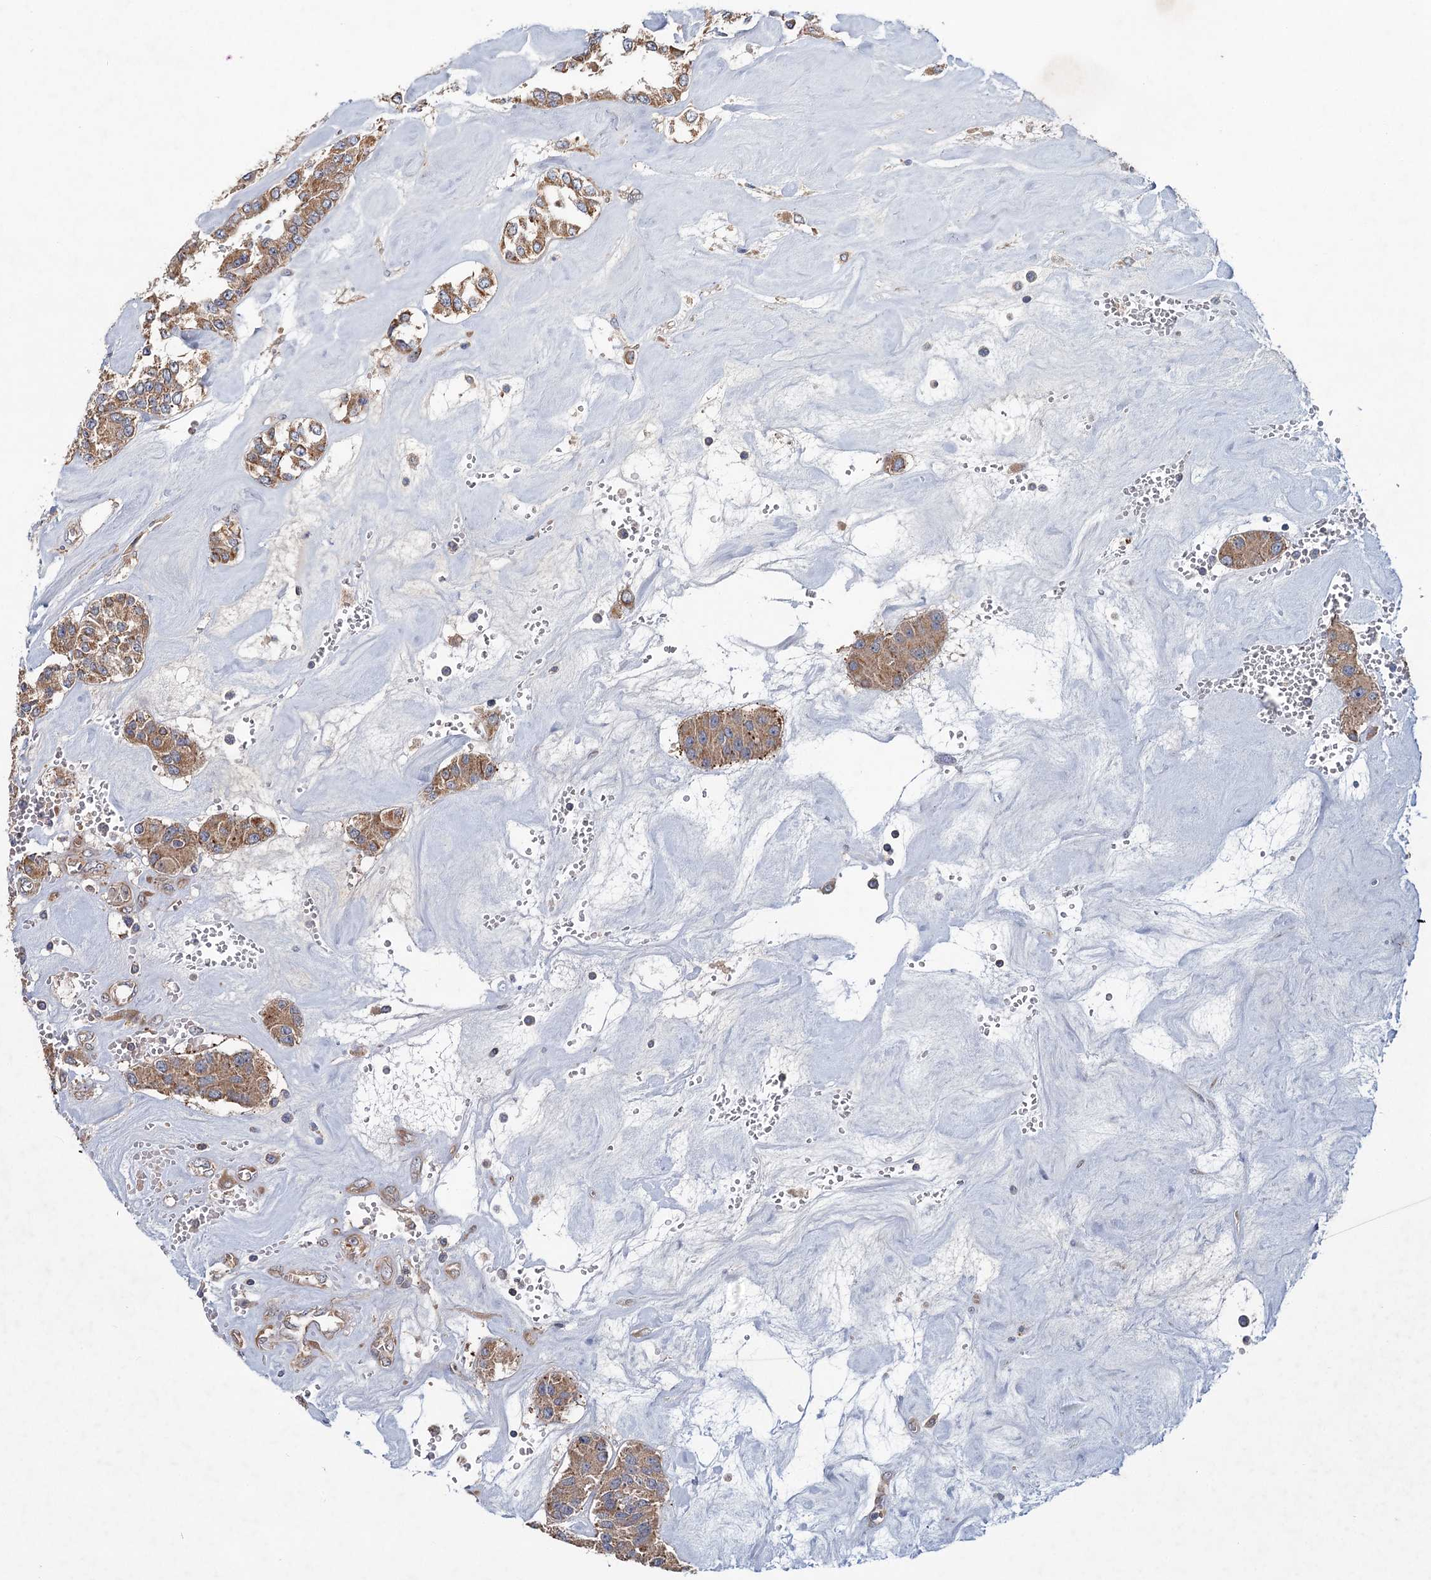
{"staining": {"intensity": "moderate", "quantity": ">75%", "location": "cytoplasmic/membranous"}, "tissue": "carcinoid", "cell_type": "Tumor cells", "image_type": "cancer", "snomed": [{"axis": "morphology", "description": "Carcinoid, malignant, NOS"}, {"axis": "topography", "description": "Pancreas"}], "caption": "DAB immunohistochemical staining of malignant carcinoid shows moderate cytoplasmic/membranous protein staining in about >75% of tumor cells.", "gene": "MTRR", "patient": {"sex": "male", "age": 41}}